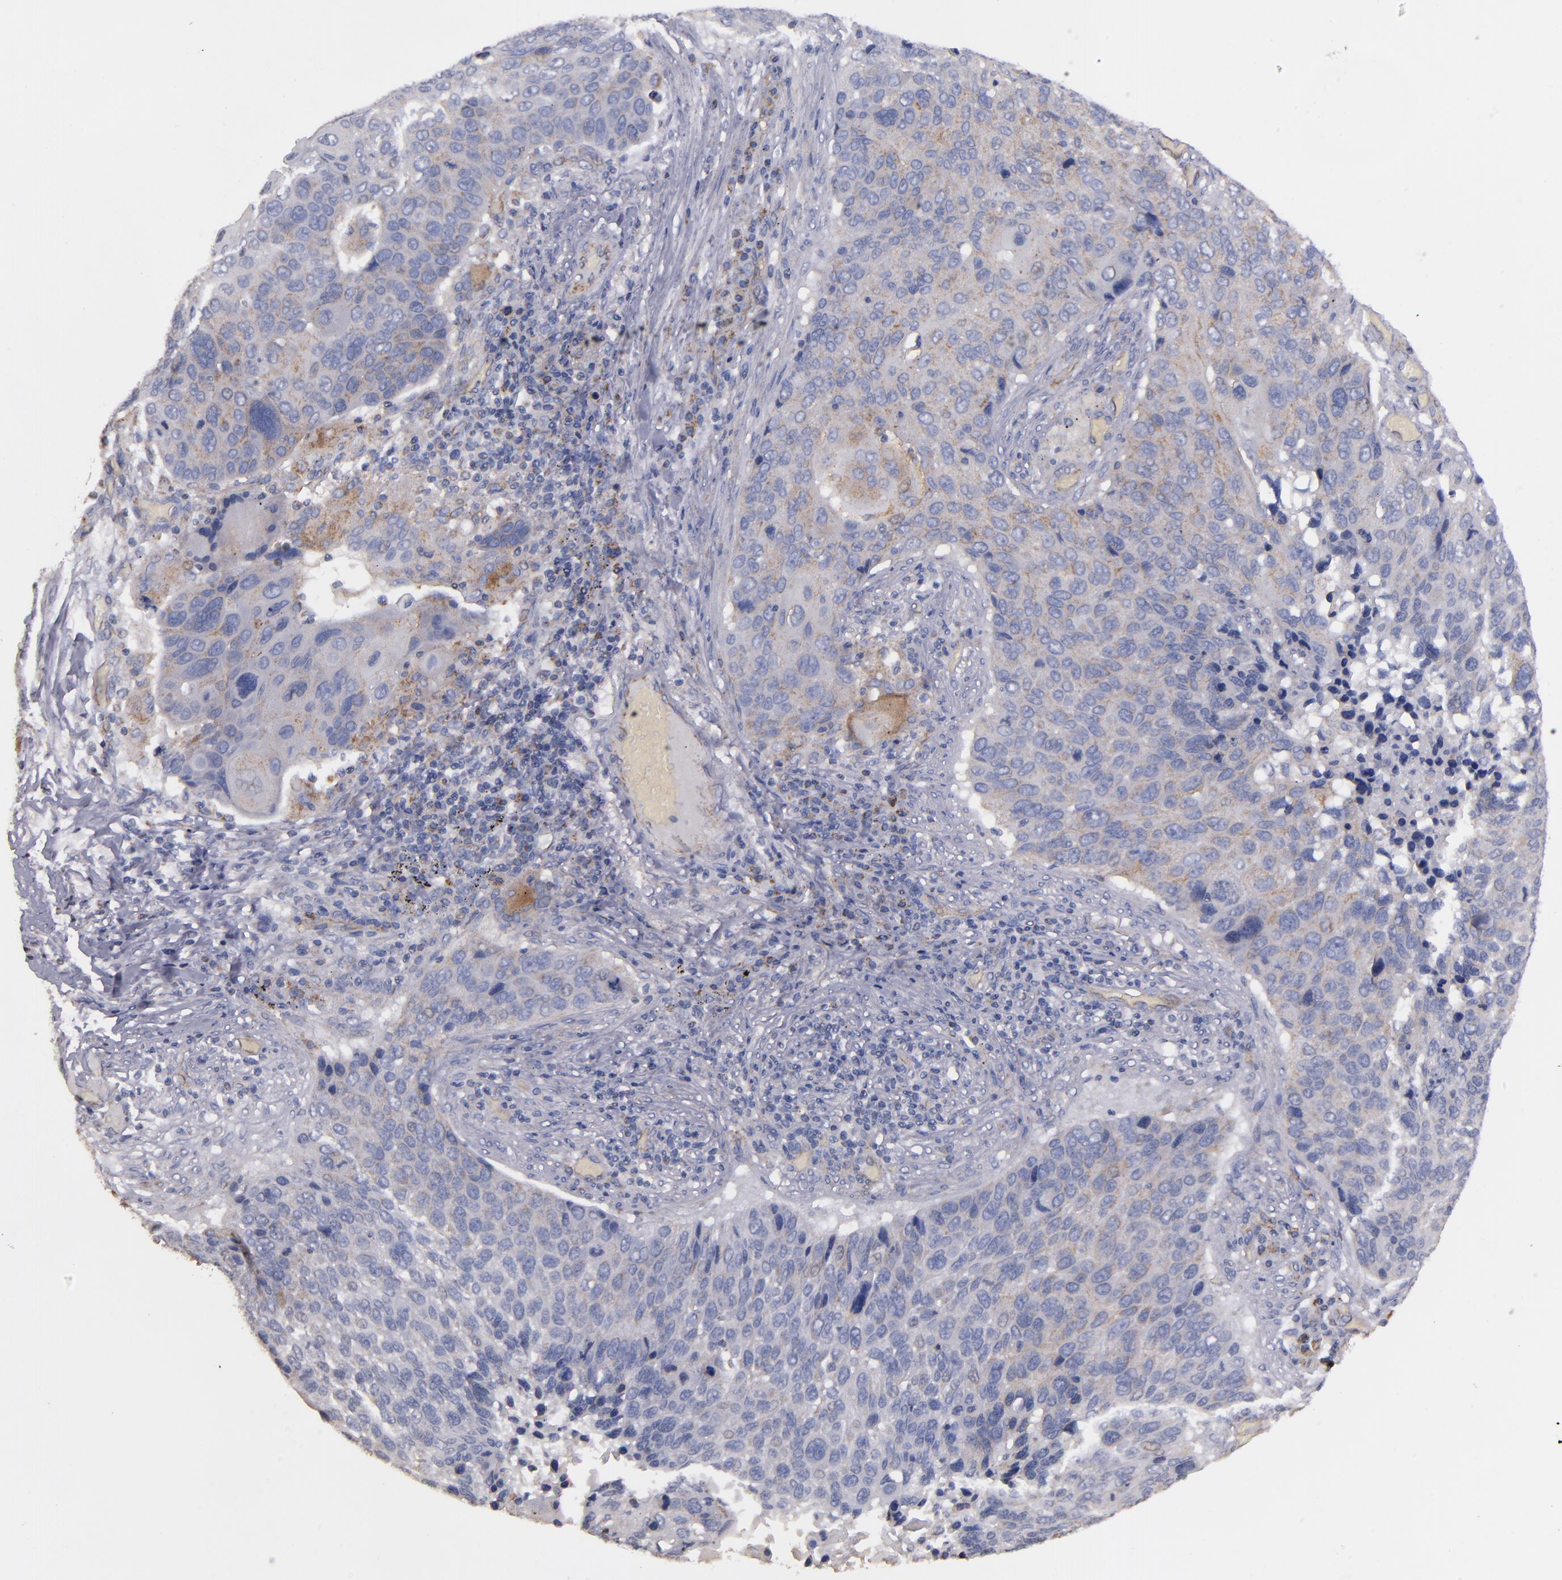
{"staining": {"intensity": "weak", "quantity": "25%-75%", "location": "cytoplasmic/membranous"}, "tissue": "lung cancer", "cell_type": "Tumor cells", "image_type": "cancer", "snomed": [{"axis": "morphology", "description": "Squamous cell carcinoma, NOS"}, {"axis": "topography", "description": "Lung"}], "caption": "Immunohistochemistry (IHC) staining of lung squamous cell carcinoma, which shows low levels of weak cytoplasmic/membranous positivity in approximately 25%-75% of tumor cells indicating weak cytoplasmic/membranous protein positivity. The staining was performed using DAB (brown) for protein detection and nuclei were counterstained in hematoxylin (blue).", "gene": "CLTA", "patient": {"sex": "male", "age": 68}}